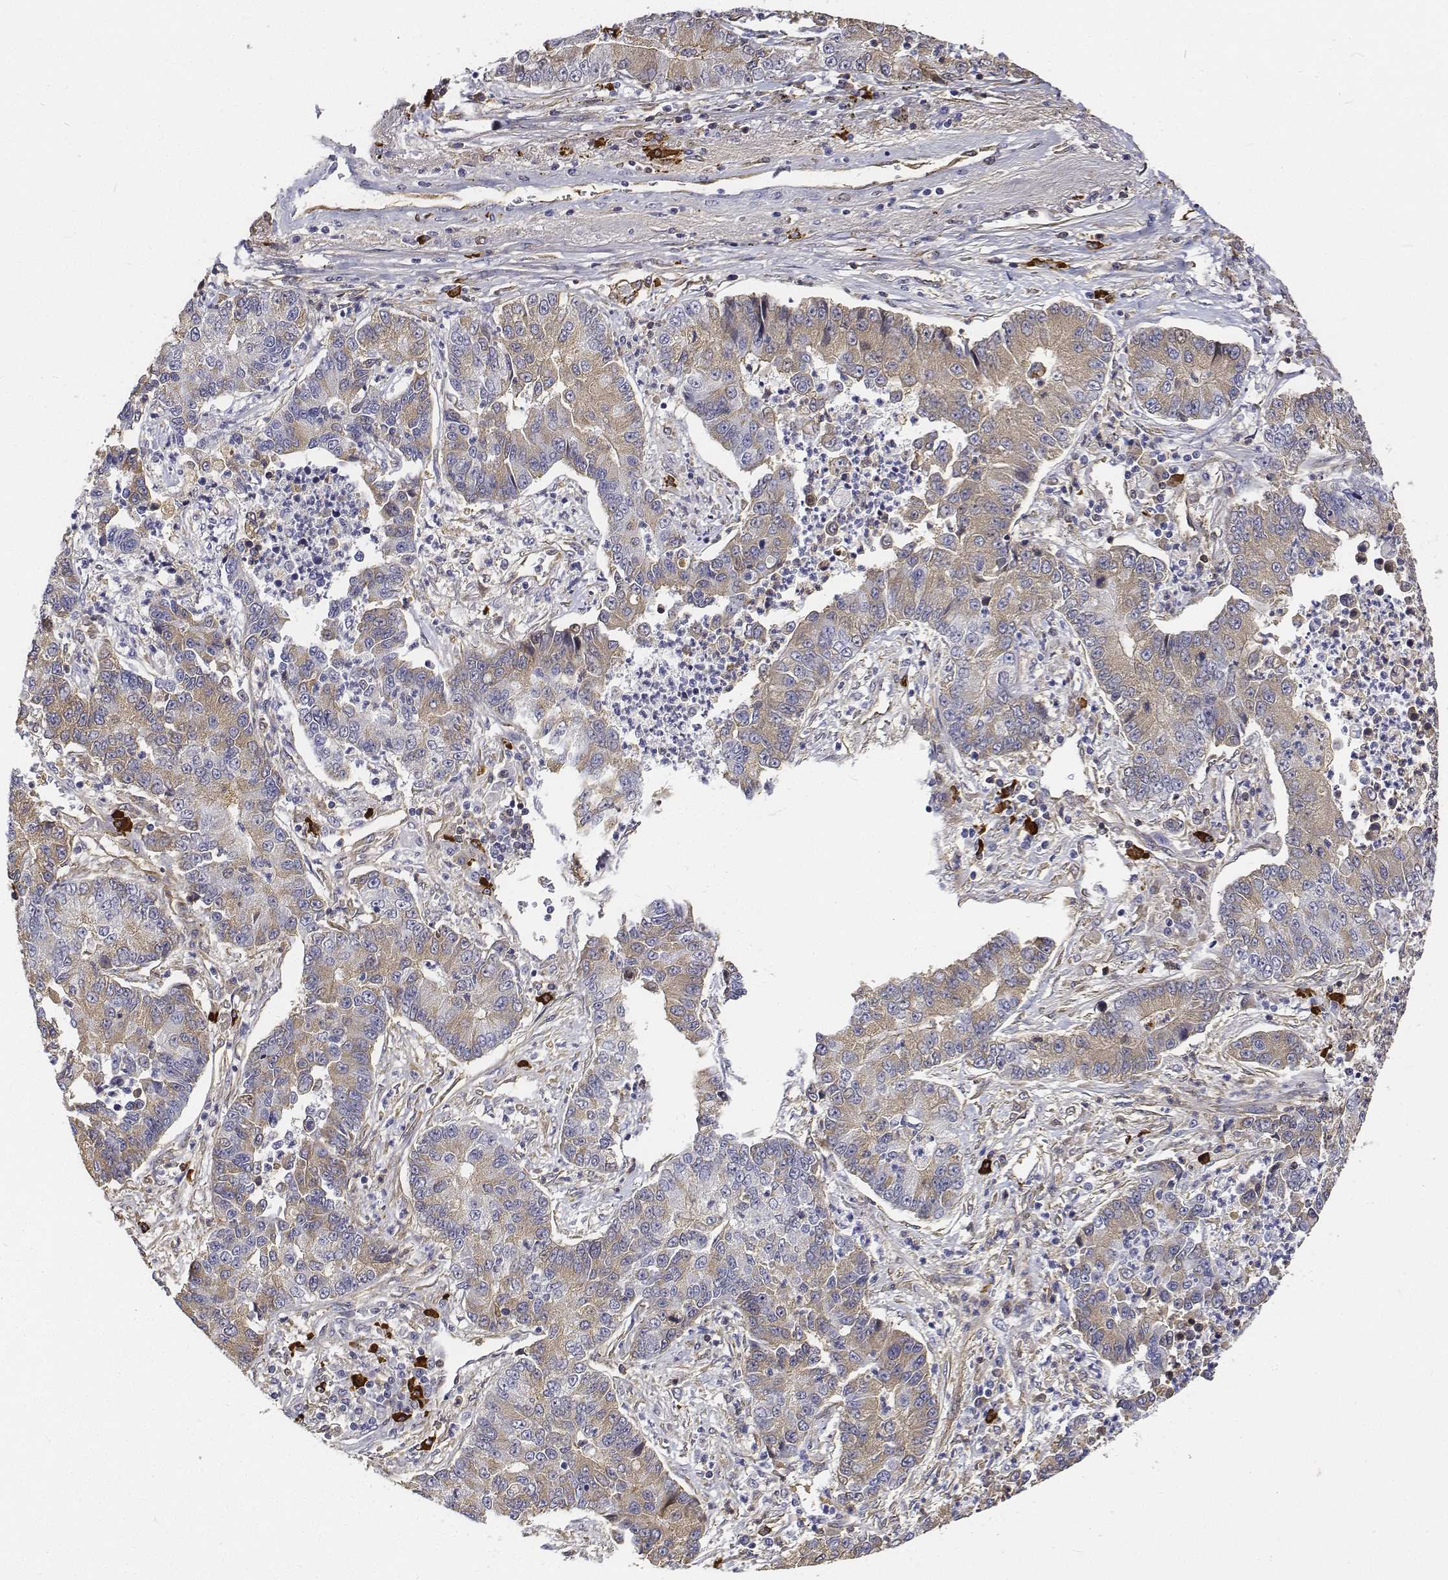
{"staining": {"intensity": "weak", "quantity": "<25%", "location": "cytoplasmic/membranous"}, "tissue": "lung cancer", "cell_type": "Tumor cells", "image_type": "cancer", "snomed": [{"axis": "morphology", "description": "Adenocarcinoma, NOS"}, {"axis": "topography", "description": "Lung"}], "caption": "Immunohistochemistry (IHC) histopathology image of neoplastic tissue: human lung cancer (adenocarcinoma) stained with DAB shows no significant protein staining in tumor cells.", "gene": "ATRX", "patient": {"sex": "female", "age": 57}}